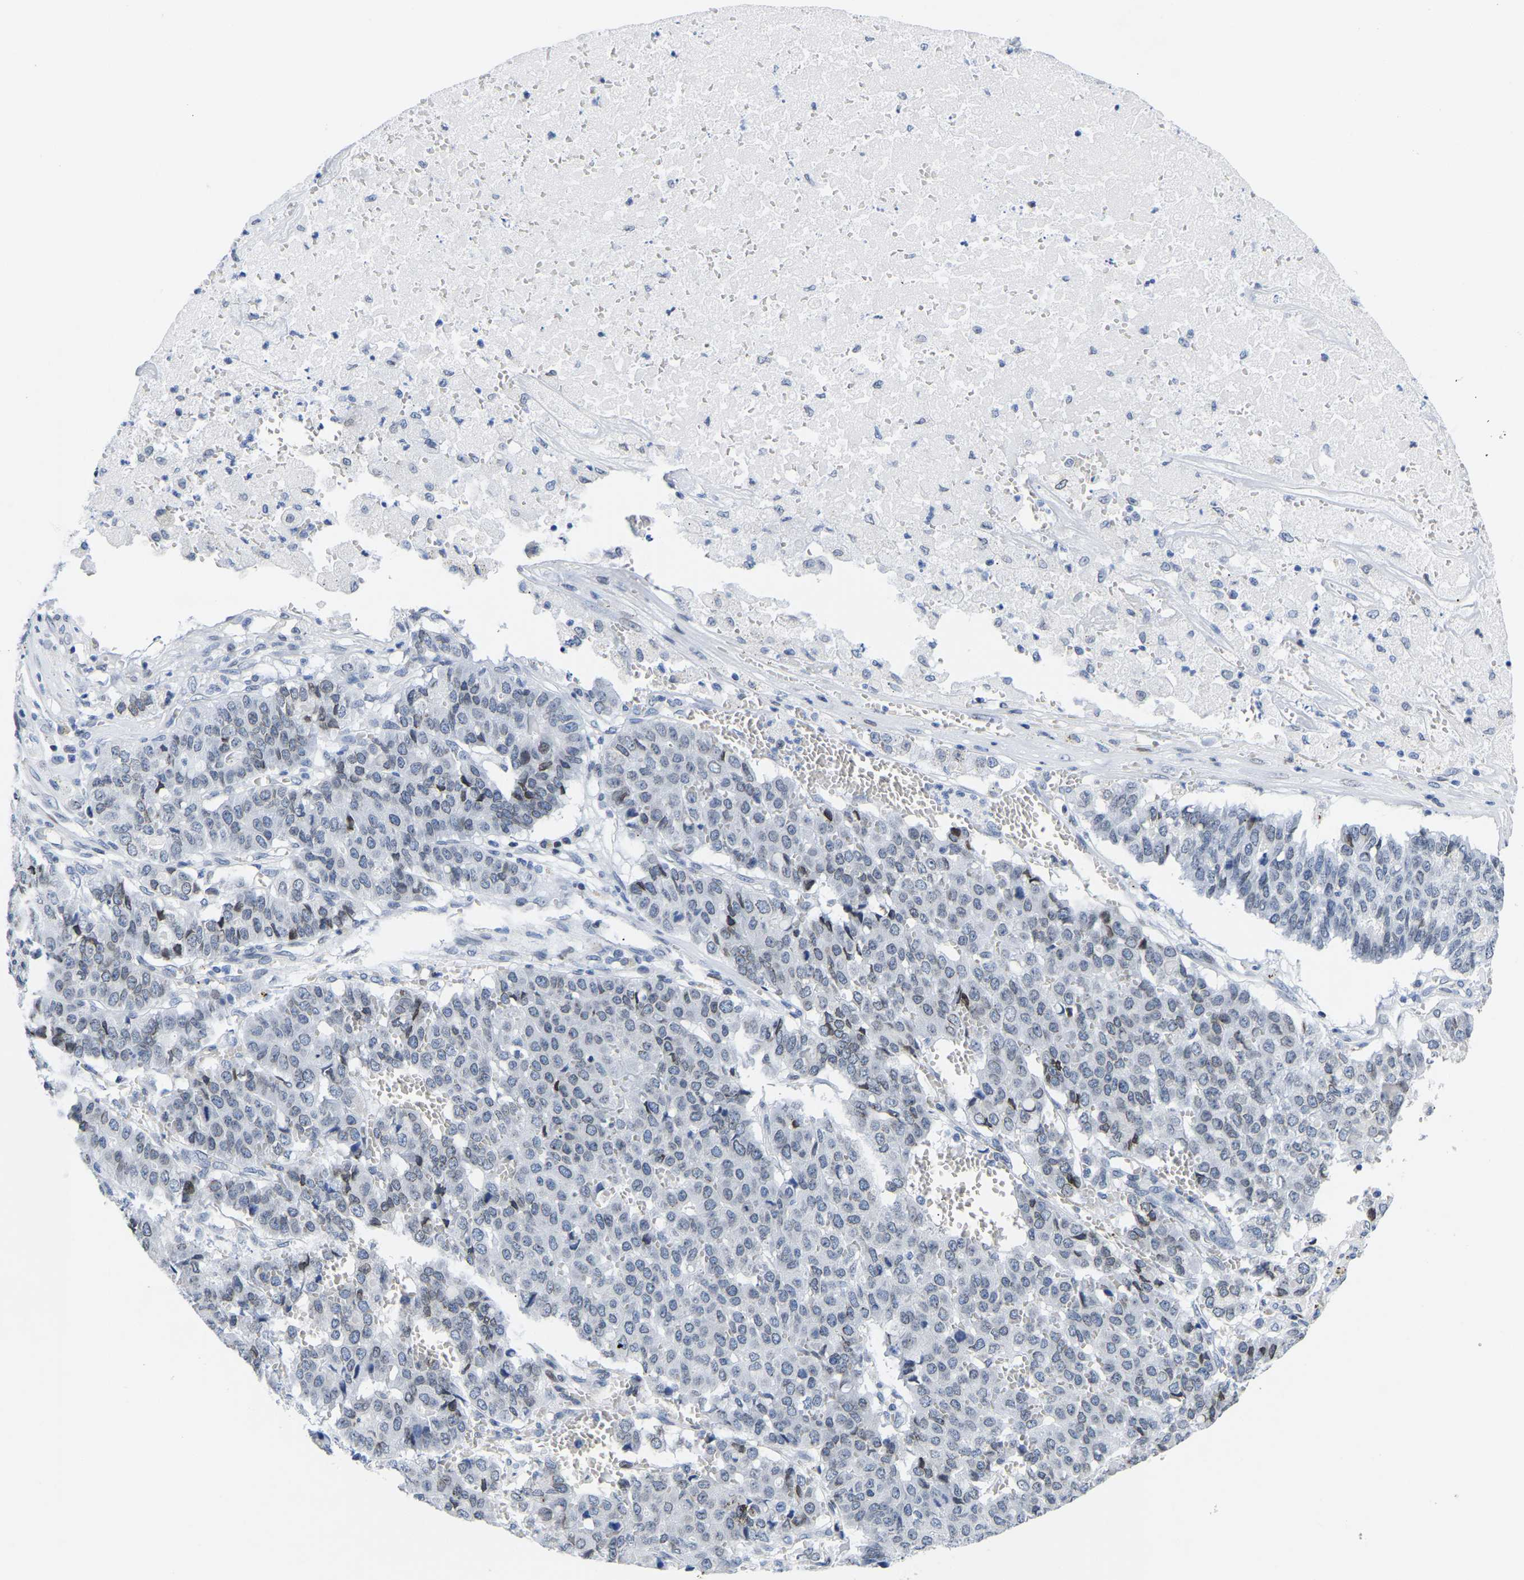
{"staining": {"intensity": "weak", "quantity": "<25%", "location": "cytoplasmic/membranous,nuclear"}, "tissue": "pancreatic cancer", "cell_type": "Tumor cells", "image_type": "cancer", "snomed": [{"axis": "morphology", "description": "Adenocarcinoma, NOS"}, {"axis": "topography", "description": "Pancreas"}], "caption": "Immunohistochemical staining of human pancreatic adenocarcinoma shows no significant expression in tumor cells. (Stains: DAB IHC with hematoxylin counter stain, Microscopy: brightfield microscopy at high magnification).", "gene": "UPK3A", "patient": {"sex": "male", "age": 50}}